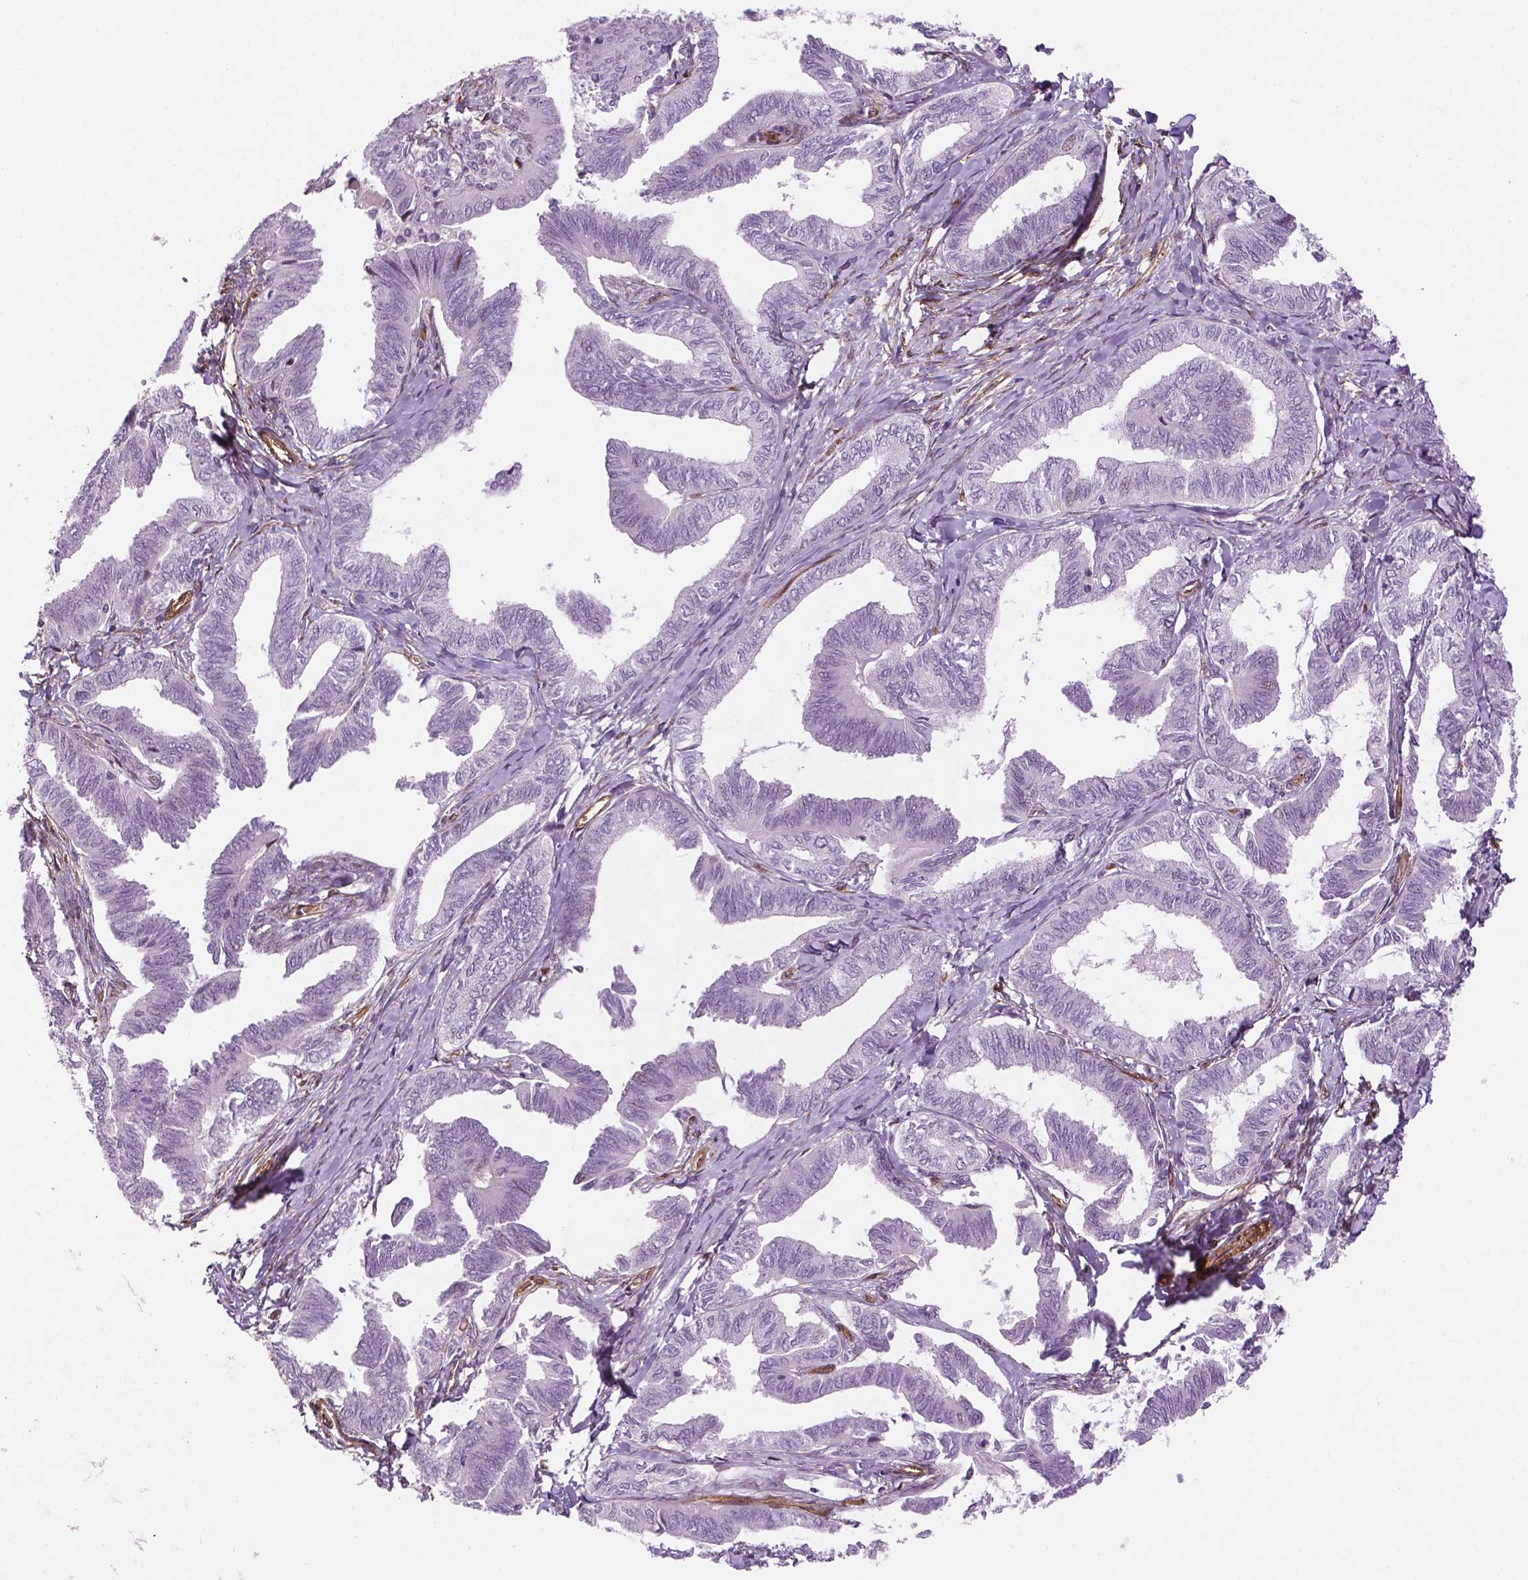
{"staining": {"intensity": "negative", "quantity": "none", "location": "none"}, "tissue": "ovarian cancer", "cell_type": "Tumor cells", "image_type": "cancer", "snomed": [{"axis": "morphology", "description": "Carcinoma, endometroid"}, {"axis": "topography", "description": "Ovary"}], "caption": "A photomicrograph of human ovarian cancer (endometroid carcinoma) is negative for staining in tumor cells.", "gene": "EGFL8", "patient": {"sex": "female", "age": 70}}